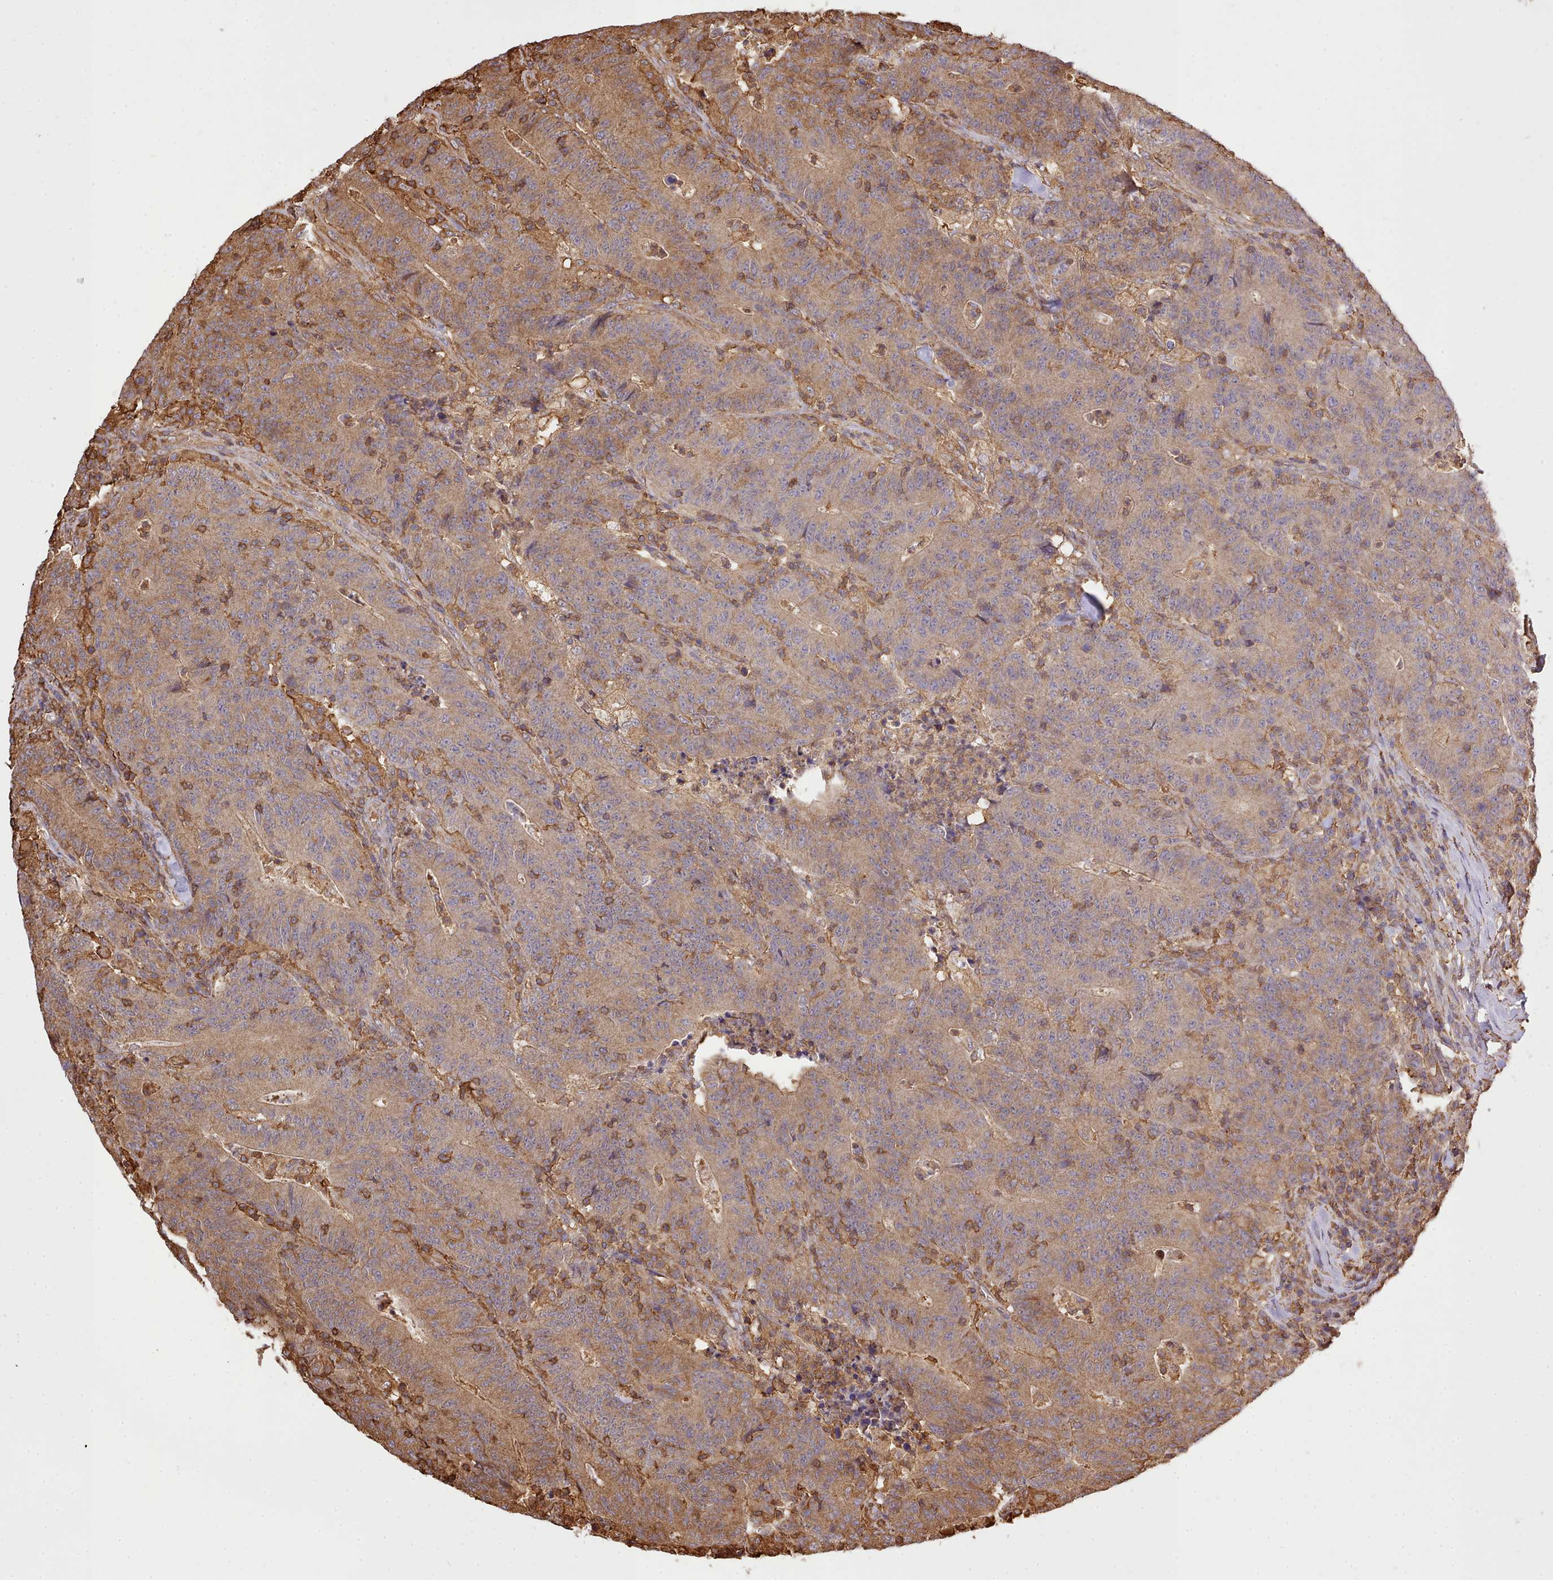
{"staining": {"intensity": "moderate", "quantity": ">75%", "location": "cytoplasmic/membranous"}, "tissue": "colorectal cancer", "cell_type": "Tumor cells", "image_type": "cancer", "snomed": [{"axis": "morphology", "description": "Adenocarcinoma, NOS"}, {"axis": "topography", "description": "Colon"}], "caption": "Immunohistochemistry (DAB) staining of colorectal cancer displays moderate cytoplasmic/membranous protein positivity in about >75% of tumor cells. The staining was performed using DAB (3,3'-diaminobenzidine) to visualize the protein expression in brown, while the nuclei were stained in blue with hematoxylin (Magnification: 20x).", "gene": "CAPZA1", "patient": {"sex": "female", "age": 75}}